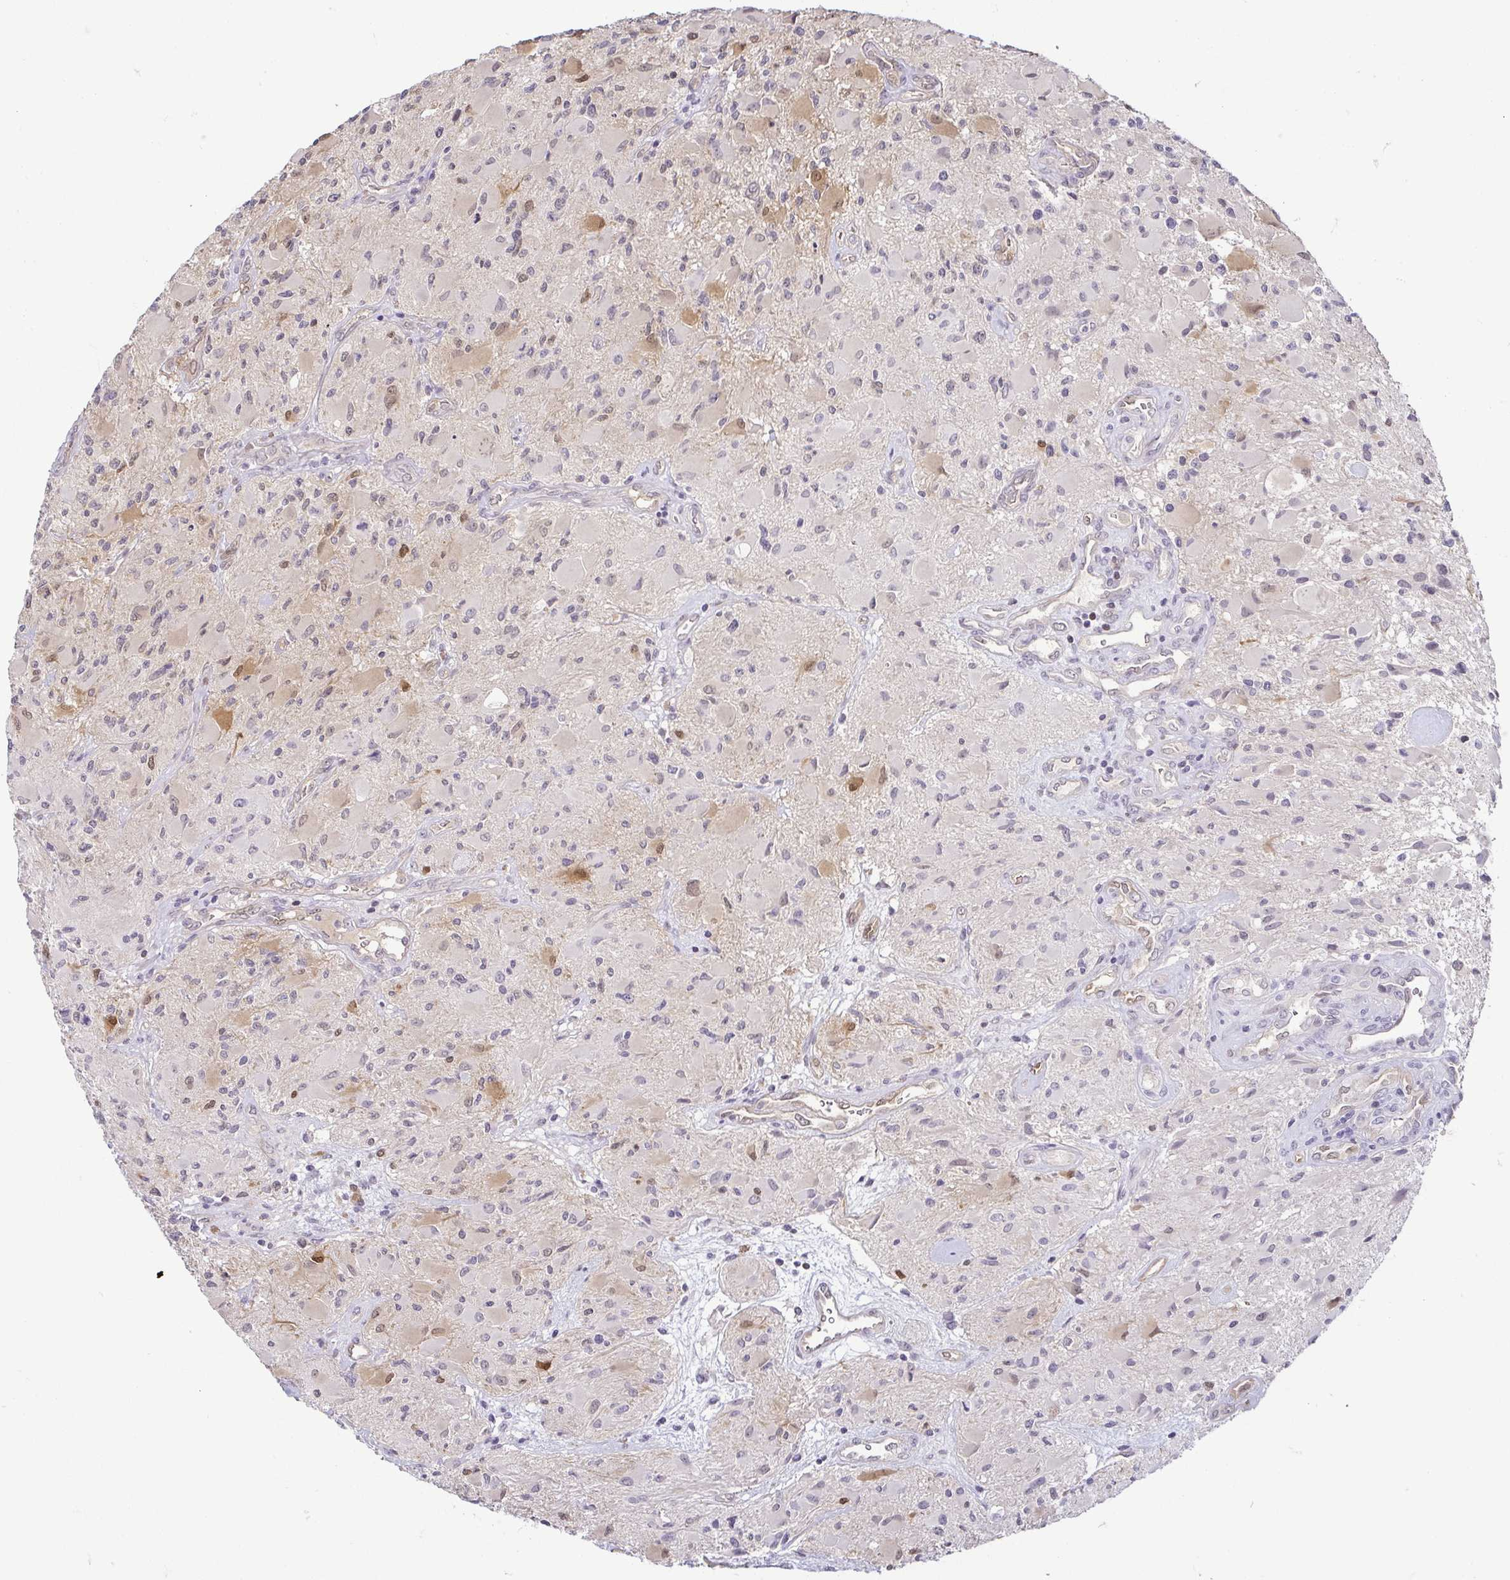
{"staining": {"intensity": "moderate", "quantity": "25%-75%", "location": "cytoplasmic/membranous,nuclear"}, "tissue": "glioma", "cell_type": "Tumor cells", "image_type": "cancer", "snomed": [{"axis": "morphology", "description": "Glioma, malignant, High grade"}, {"axis": "topography", "description": "Brain"}], "caption": "This is an image of IHC staining of glioma, which shows moderate positivity in the cytoplasmic/membranous and nuclear of tumor cells.", "gene": "HOPX", "patient": {"sex": "female", "age": 65}}